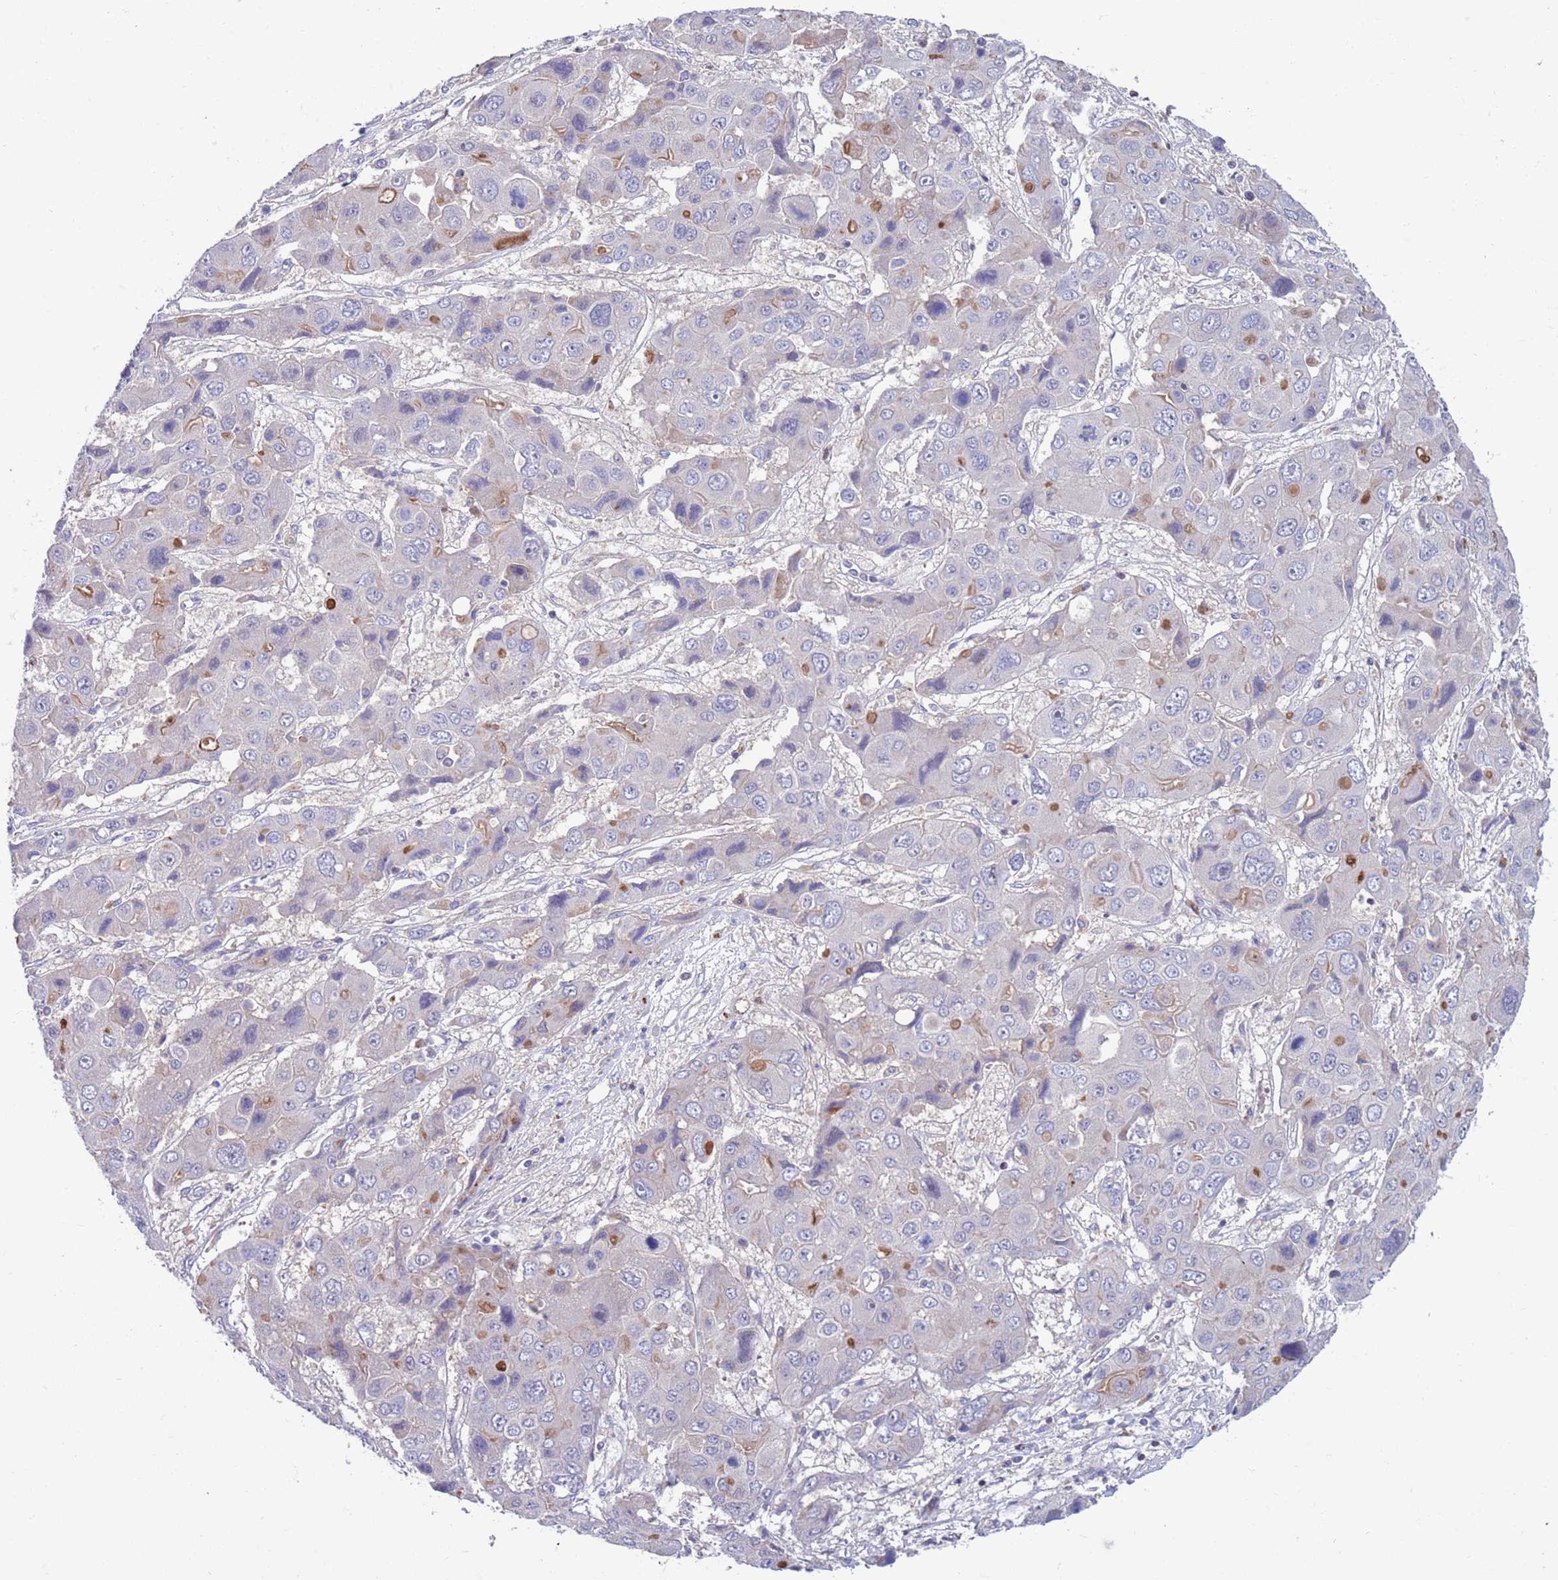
{"staining": {"intensity": "moderate", "quantity": "<25%", "location": "cytoplasmic/membranous"}, "tissue": "liver cancer", "cell_type": "Tumor cells", "image_type": "cancer", "snomed": [{"axis": "morphology", "description": "Cholangiocarcinoma"}, {"axis": "topography", "description": "Liver"}], "caption": "There is low levels of moderate cytoplasmic/membranous staining in tumor cells of liver cancer, as demonstrated by immunohistochemical staining (brown color).", "gene": "KLHL29", "patient": {"sex": "male", "age": 67}}